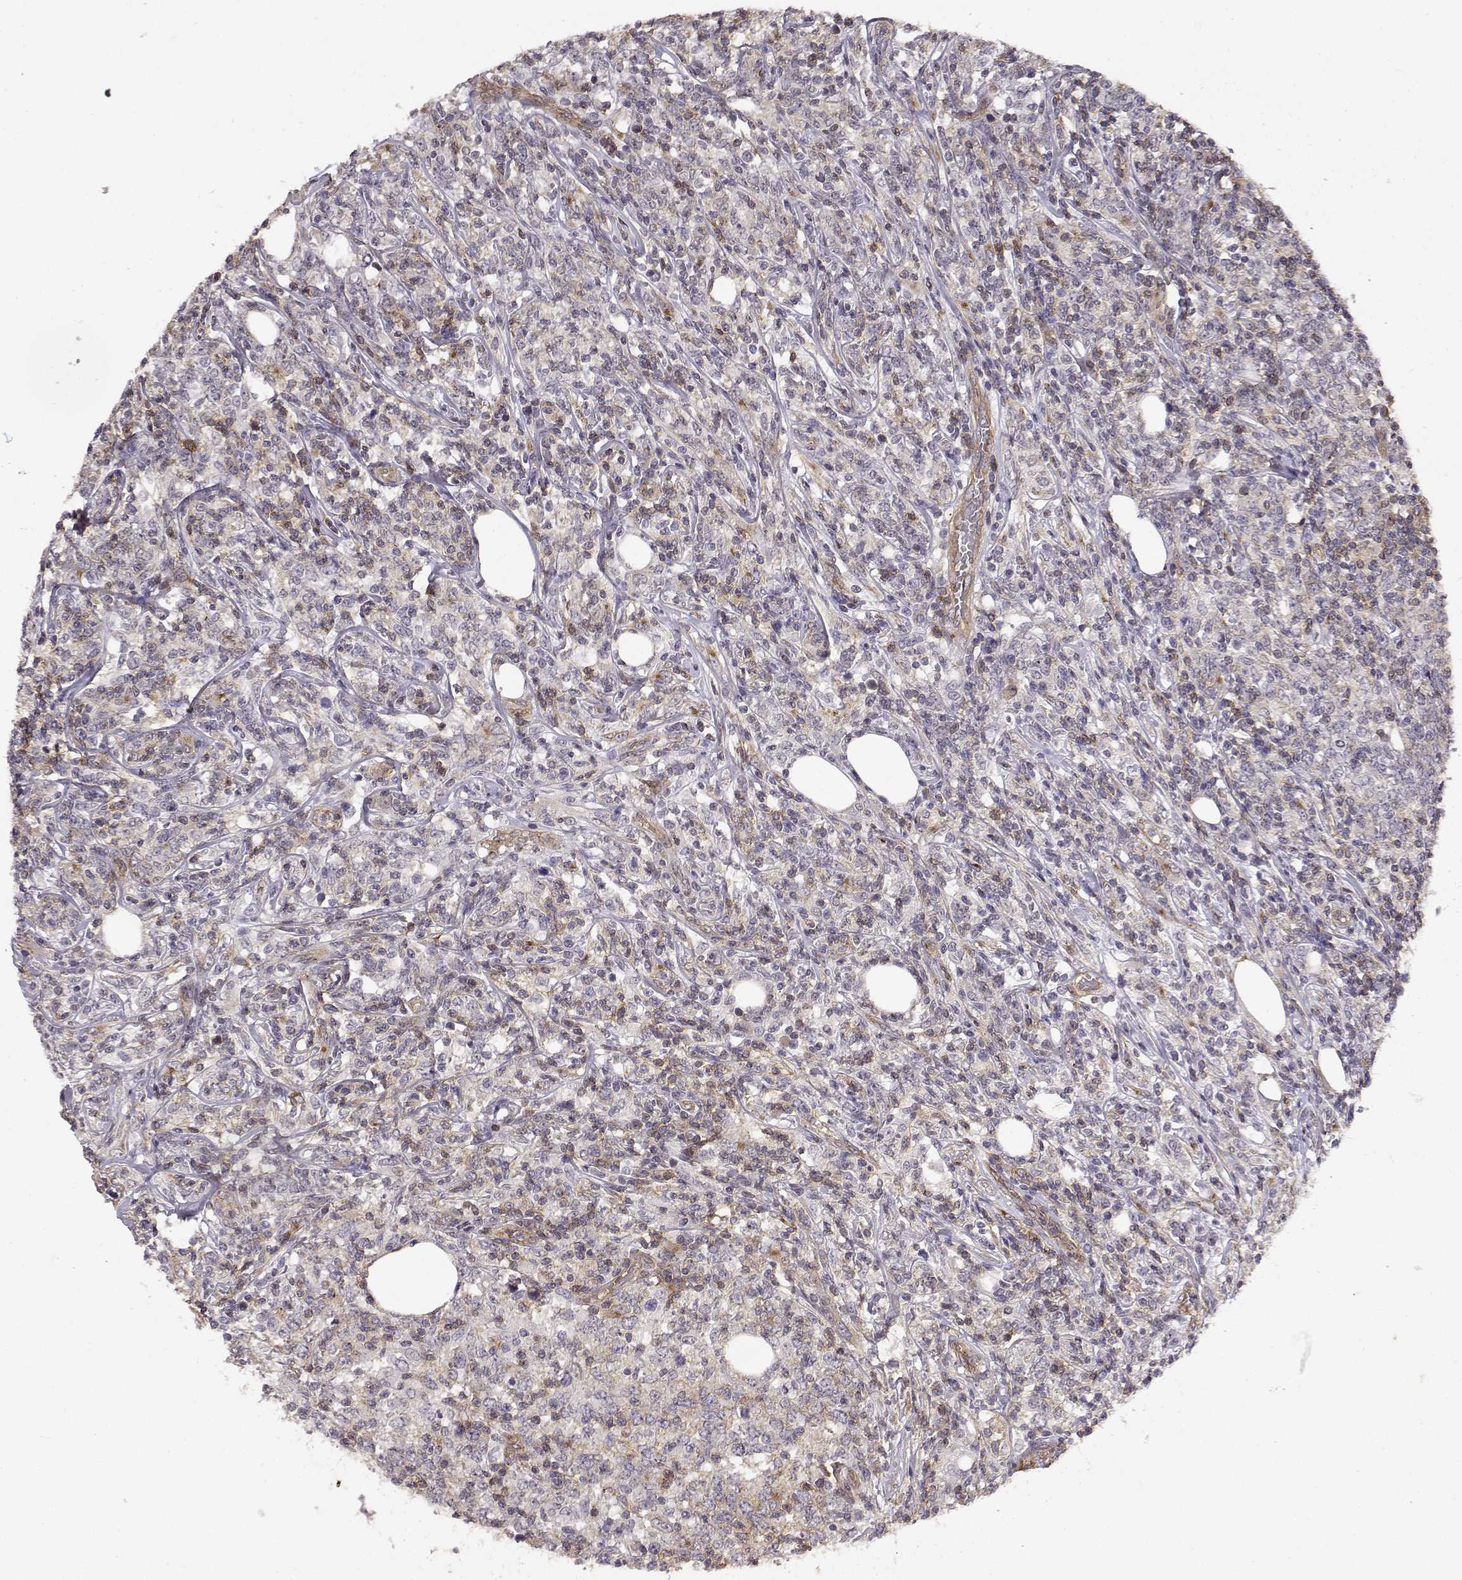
{"staining": {"intensity": "negative", "quantity": "none", "location": "none"}, "tissue": "lymphoma", "cell_type": "Tumor cells", "image_type": "cancer", "snomed": [{"axis": "morphology", "description": "Malignant lymphoma, non-Hodgkin's type, High grade"}, {"axis": "topography", "description": "Lymph node"}], "caption": "The micrograph demonstrates no staining of tumor cells in lymphoma.", "gene": "IFITM1", "patient": {"sex": "female", "age": 84}}